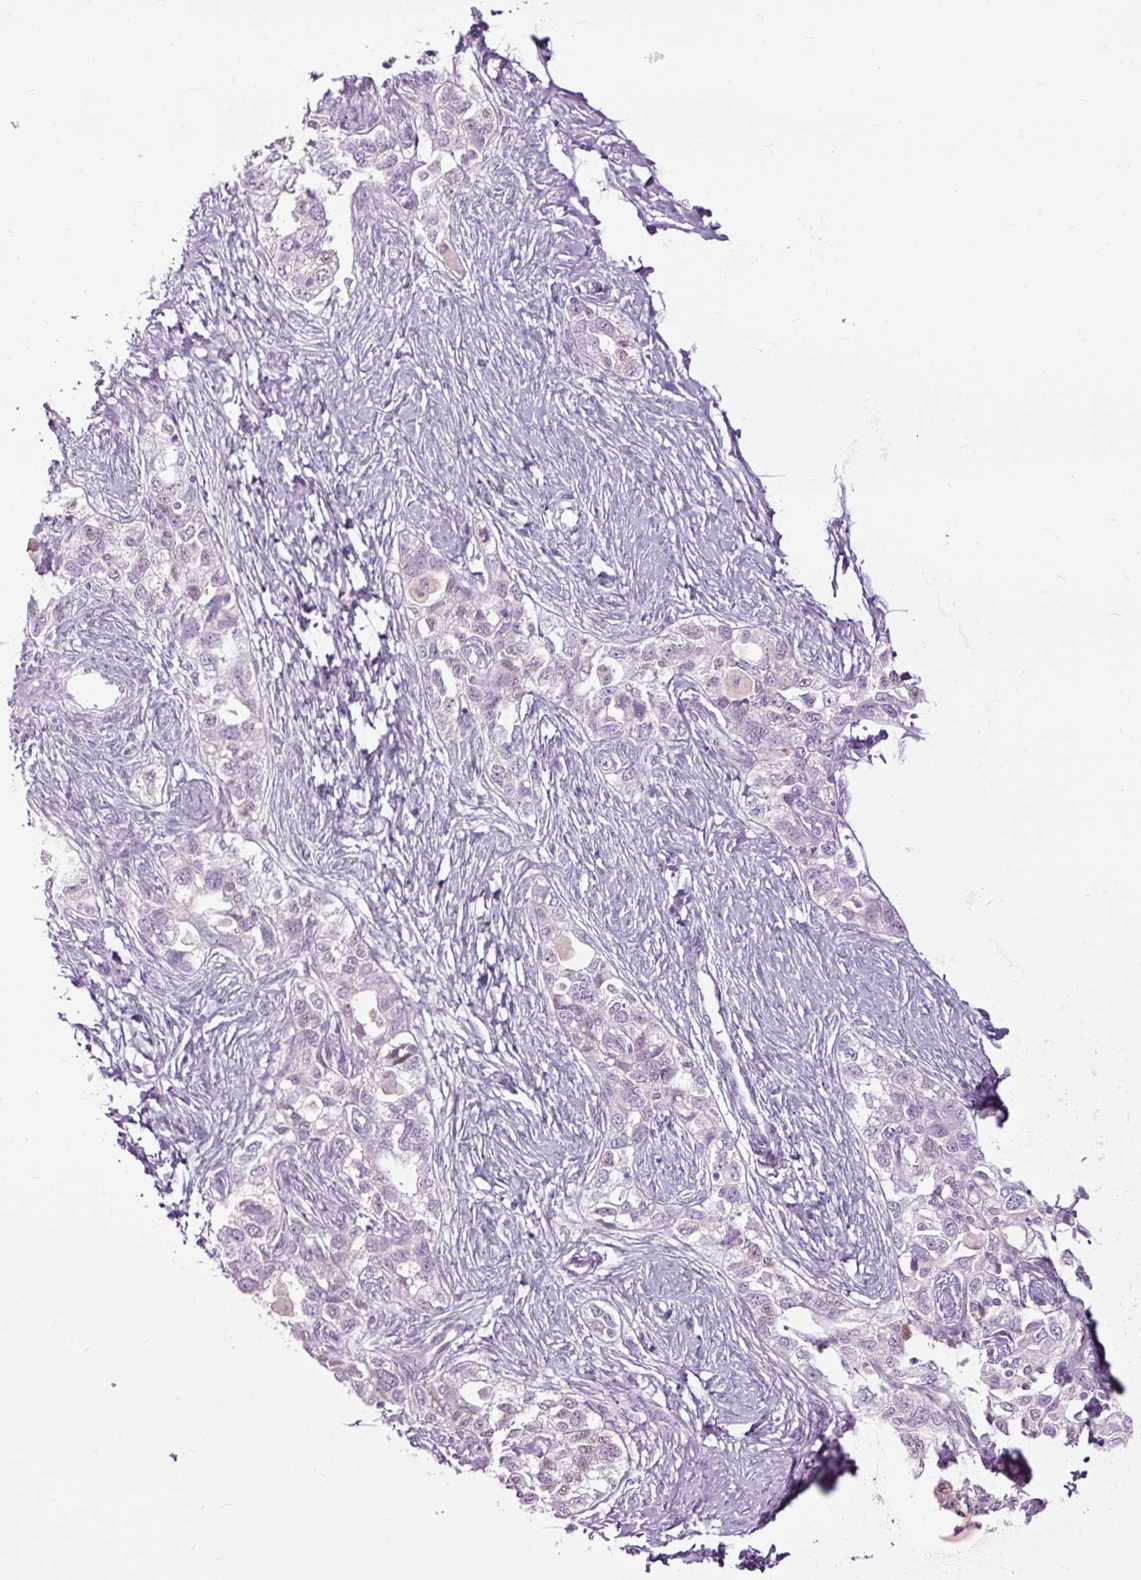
{"staining": {"intensity": "moderate", "quantity": "<25%", "location": "nuclear"}, "tissue": "ovarian cancer", "cell_type": "Tumor cells", "image_type": "cancer", "snomed": [{"axis": "morphology", "description": "Carcinoma, NOS"}, {"axis": "morphology", "description": "Cystadenocarcinoma, serous, NOS"}, {"axis": "topography", "description": "Ovary"}], "caption": "A brown stain highlights moderate nuclear positivity of a protein in carcinoma (ovarian) tumor cells.", "gene": "FCRL4", "patient": {"sex": "female", "age": 69}}